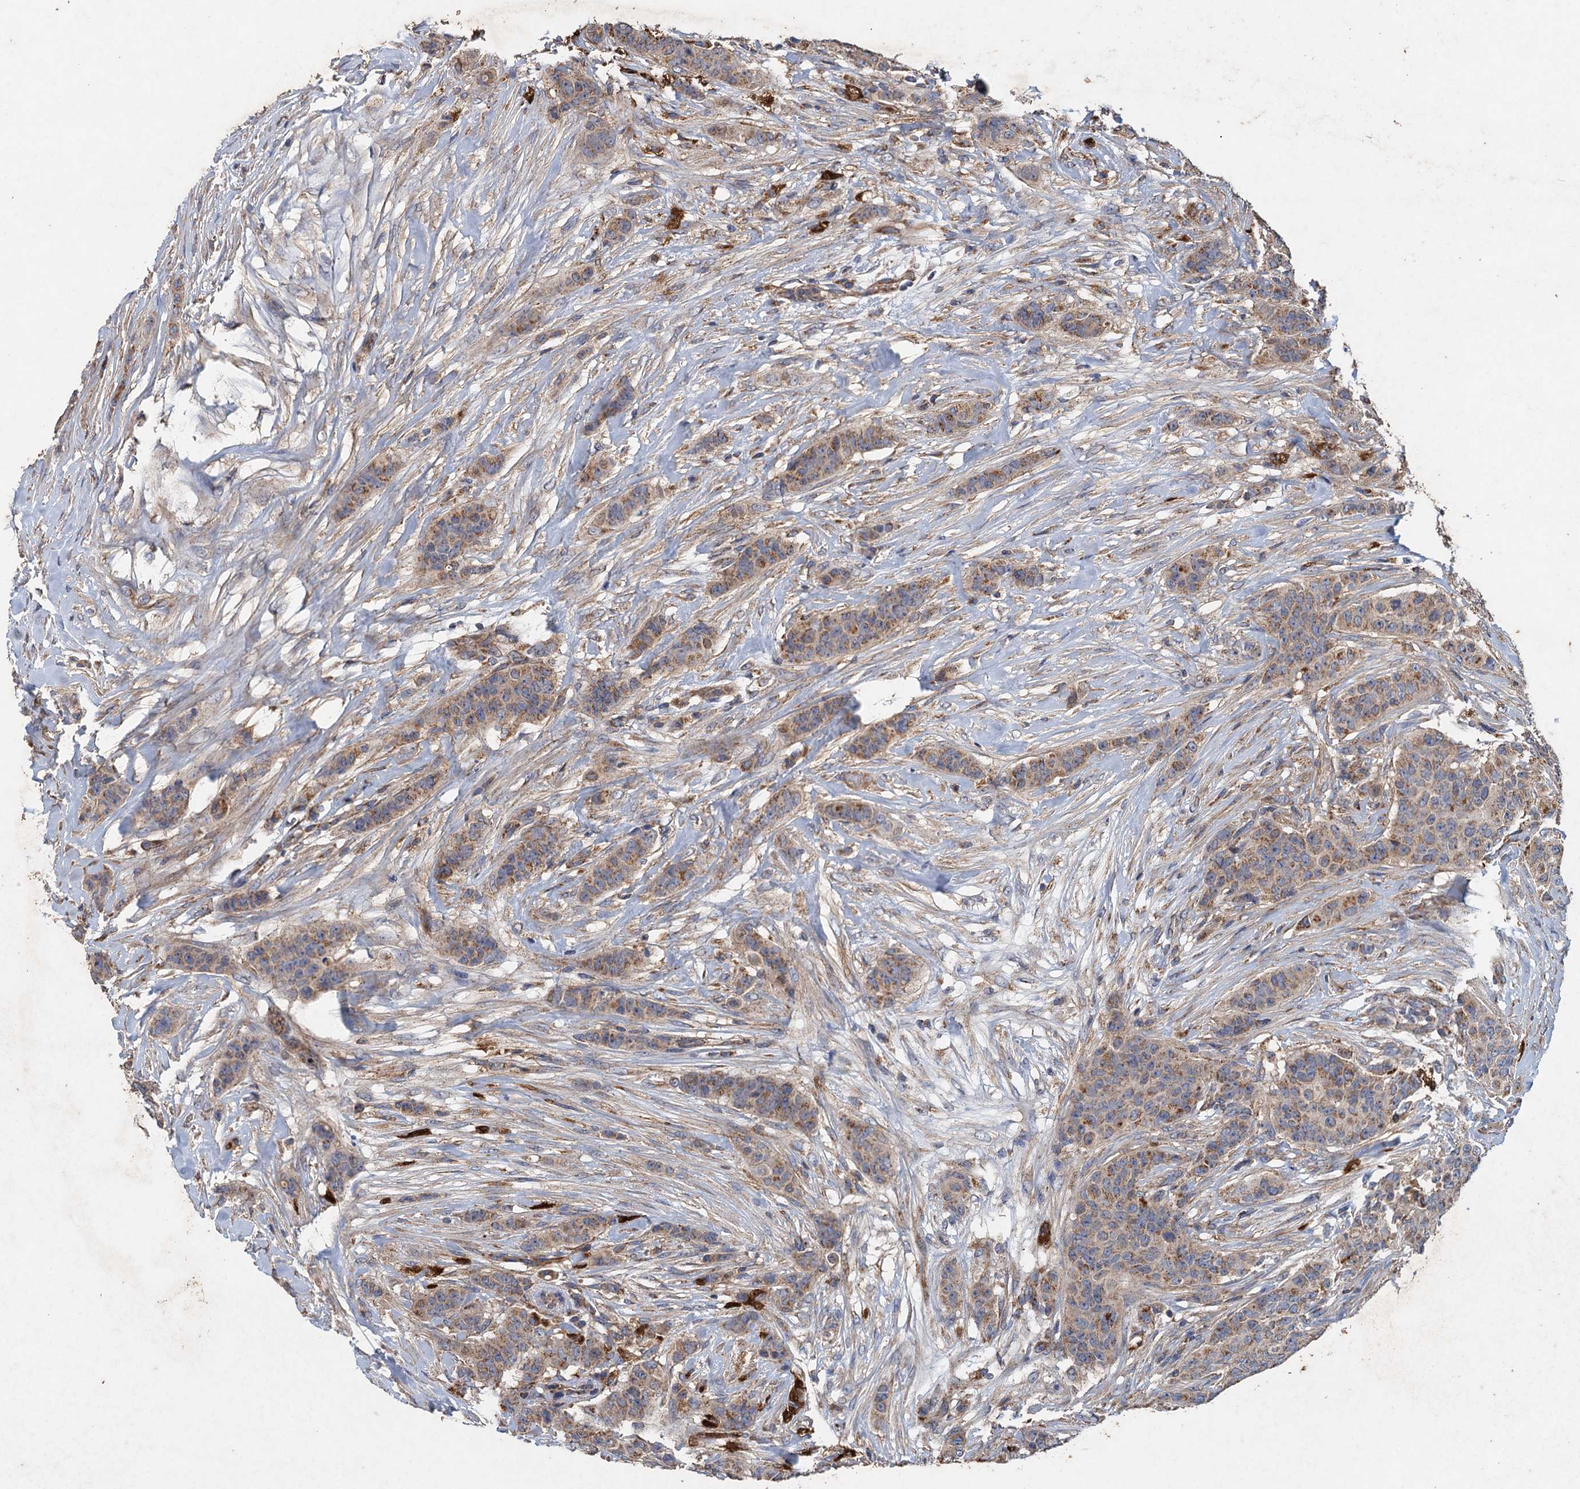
{"staining": {"intensity": "moderate", "quantity": ">75%", "location": "cytoplasmic/membranous"}, "tissue": "breast cancer", "cell_type": "Tumor cells", "image_type": "cancer", "snomed": [{"axis": "morphology", "description": "Duct carcinoma"}, {"axis": "topography", "description": "Breast"}], "caption": "High-magnification brightfield microscopy of infiltrating ductal carcinoma (breast) stained with DAB (3,3'-diaminobenzidine) (brown) and counterstained with hematoxylin (blue). tumor cells exhibit moderate cytoplasmic/membranous expression is appreciated in about>75% of cells. (Brightfield microscopy of DAB IHC at high magnification).", "gene": "BCS1L", "patient": {"sex": "female", "age": 40}}